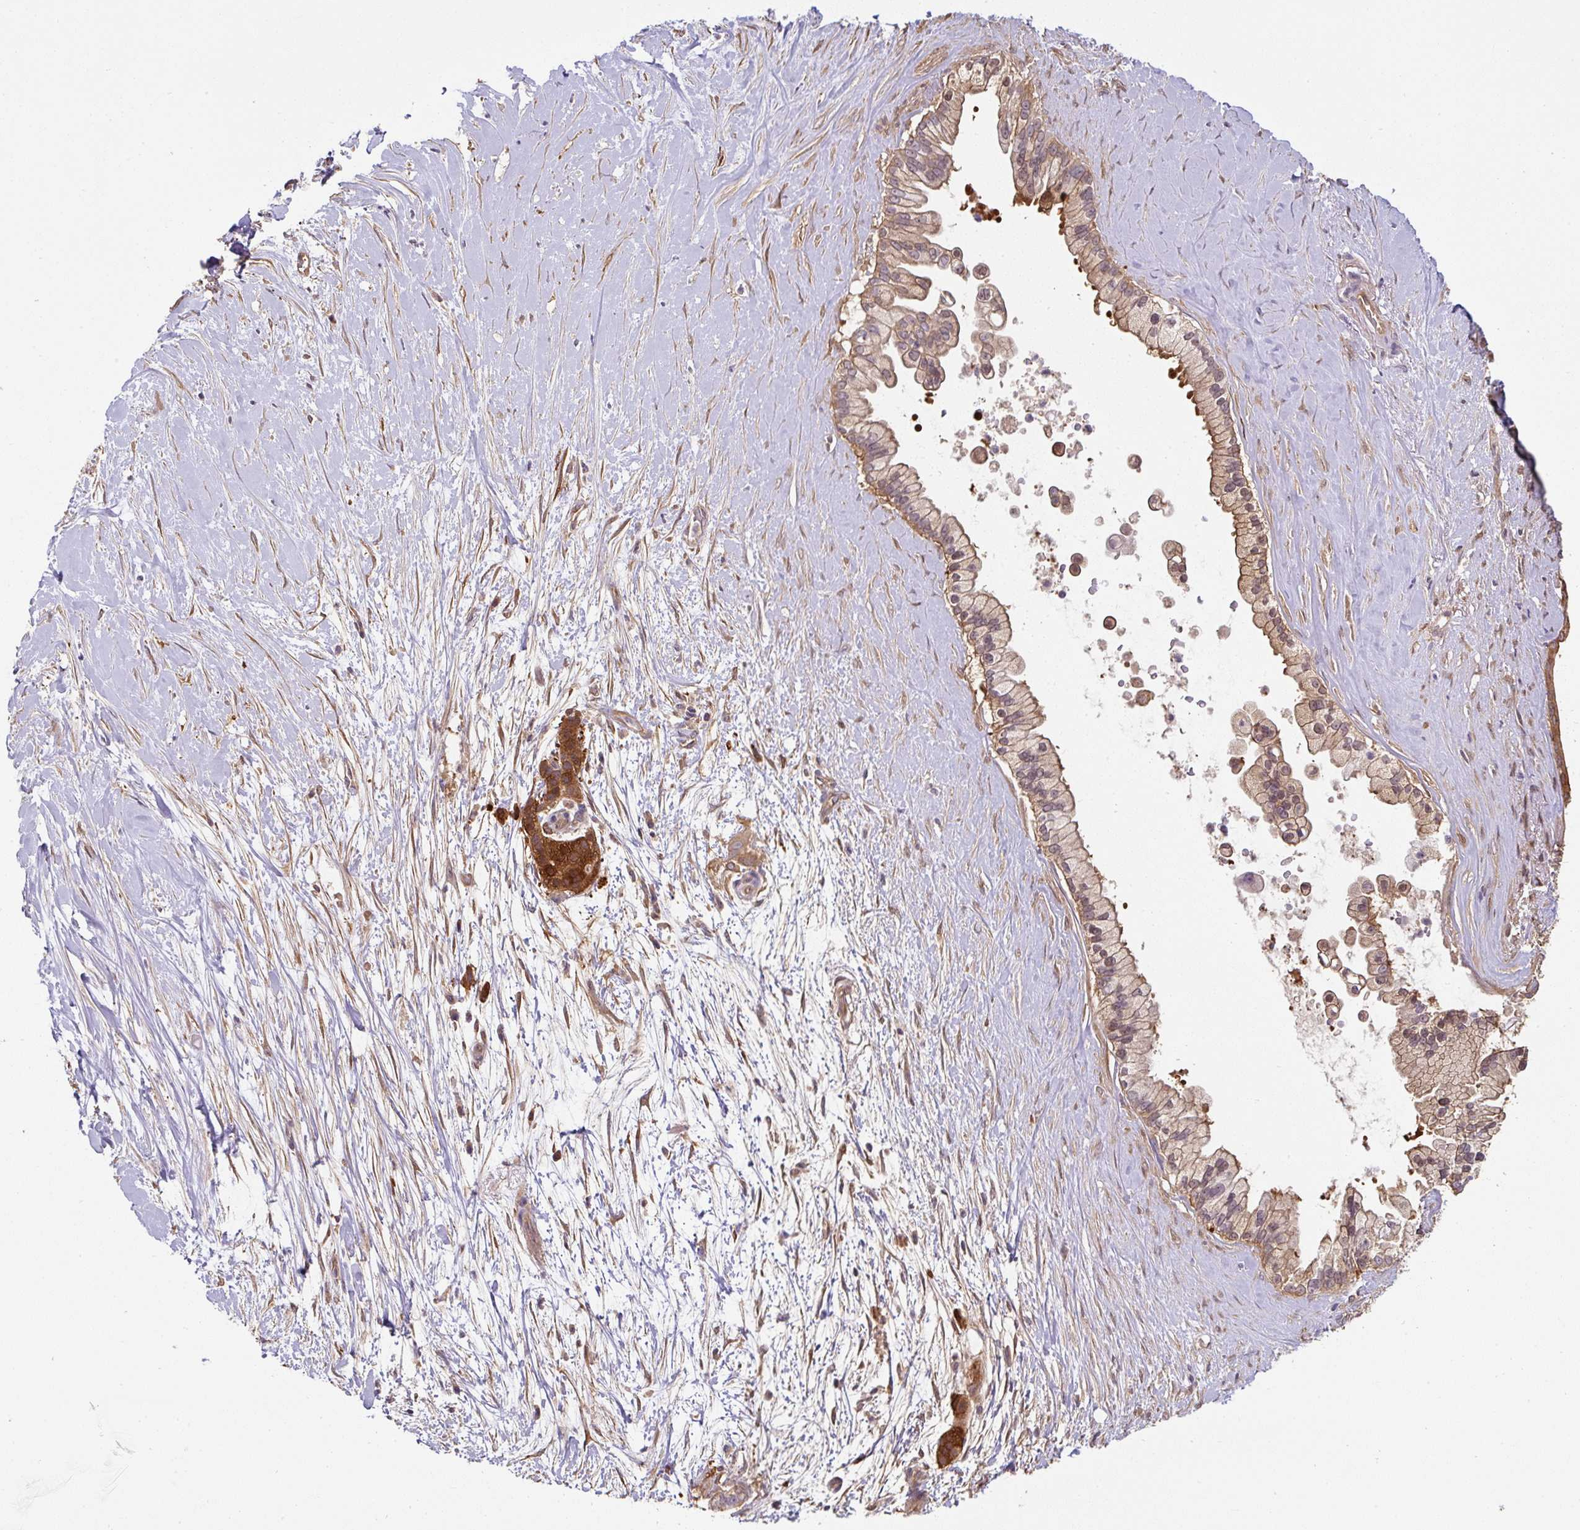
{"staining": {"intensity": "moderate", "quantity": ">75%", "location": "cytoplasmic/membranous"}, "tissue": "pancreatic cancer", "cell_type": "Tumor cells", "image_type": "cancer", "snomed": [{"axis": "morphology", "description": "Adenocarcinoma, NOS"}, {"axis": "topography", "description": "Pancreas"}], "caption": "Protein staining reveals moderate cytoplasmic/membranous positivity in approximately >75% of tumor cells in pancreatic adenocarcinoma.", "gene": "ST13", "patient": {"sex": "female", "age": 69}}